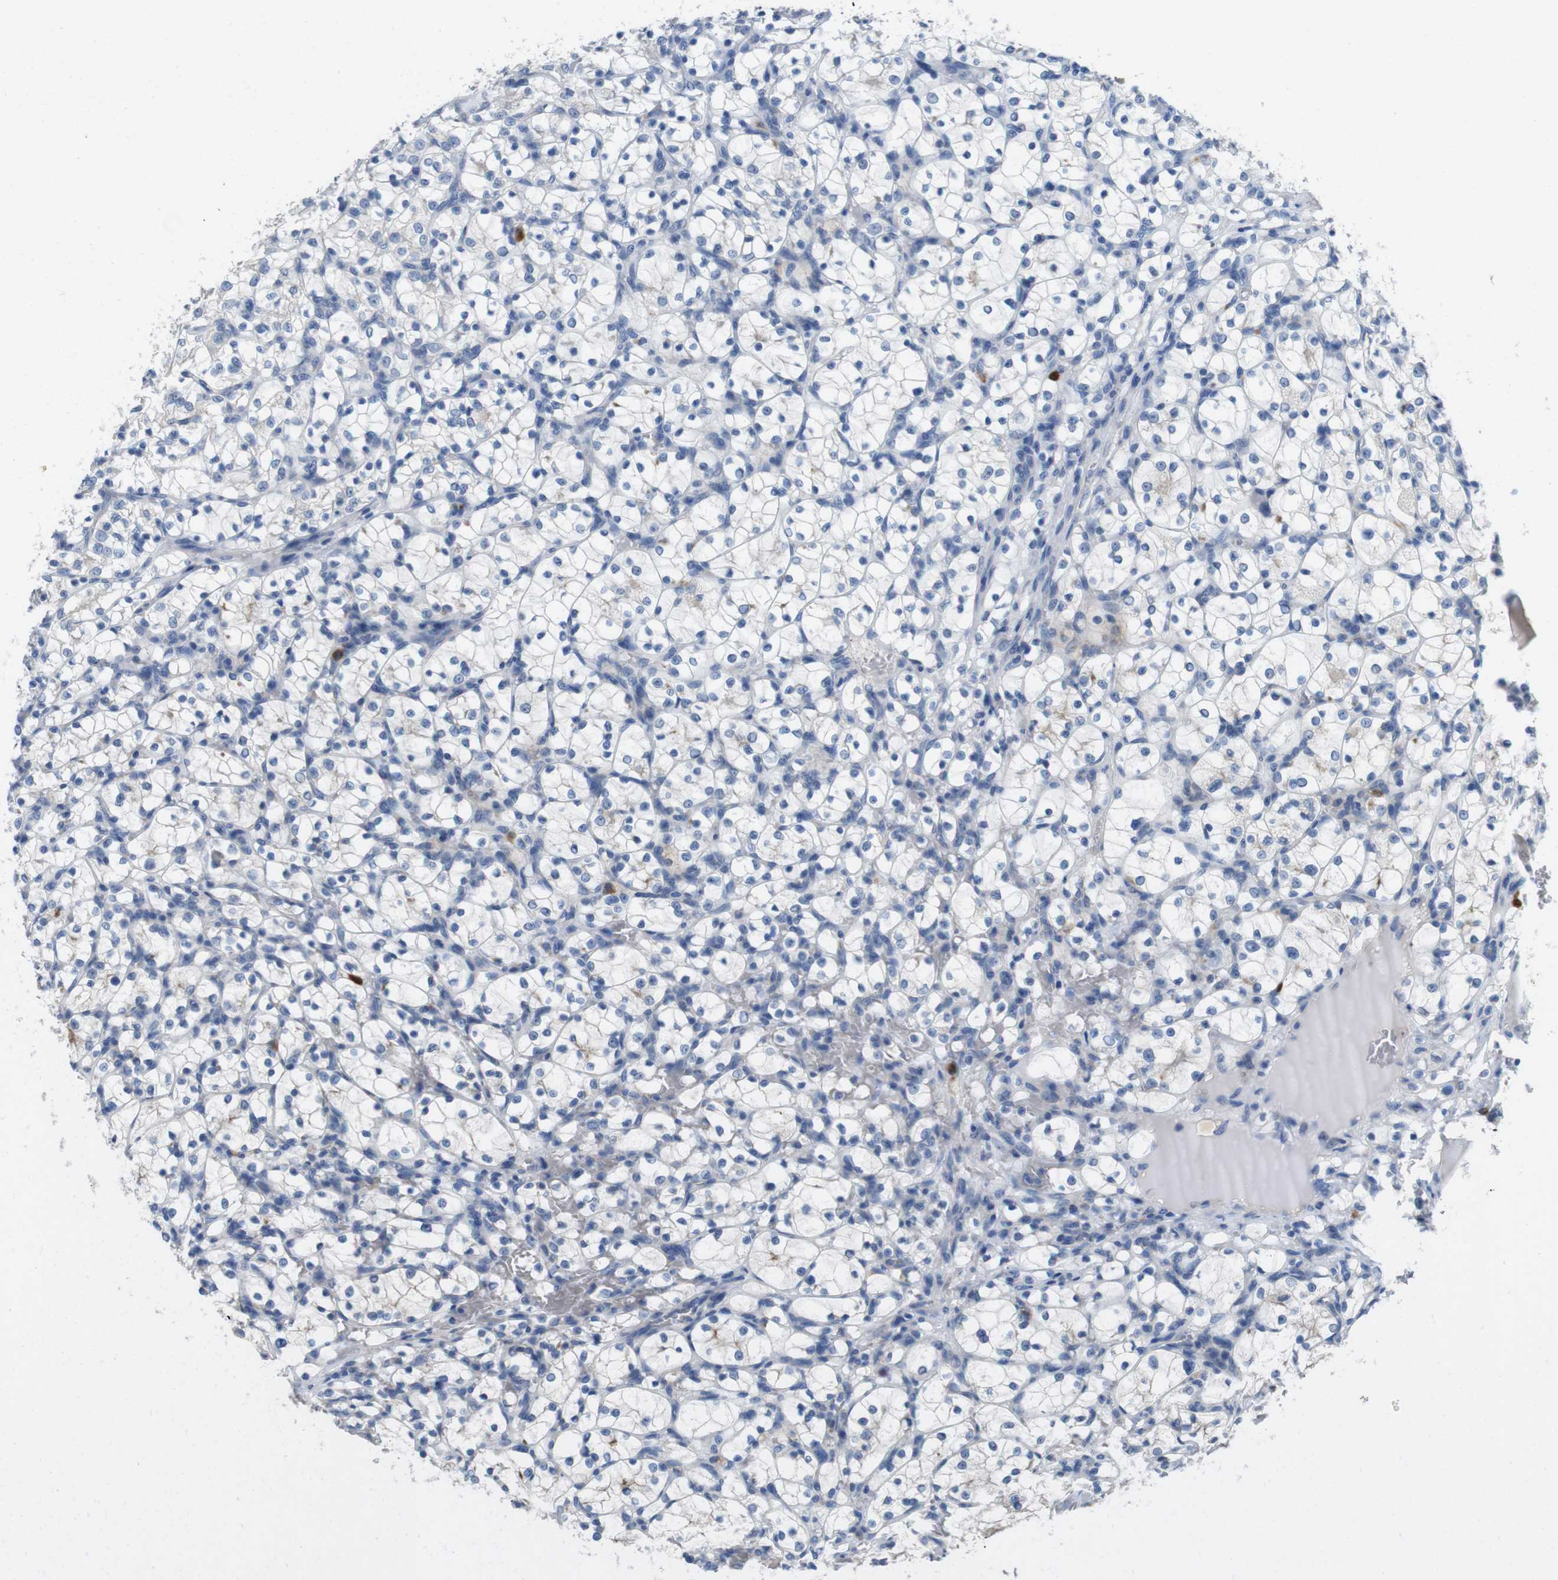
{"staining": {"intensity": "negative", "quantity": "none", "location": "none"}, "tissue": "renal cancer", "cell_type": "Tumor cells", "image_type": "cancer", "snomed": [{"axis": "morphology", "description": "Adenocarcinoma, NOS"}, {"axis": "topography", "description": "Kidney"}], "caption": "DAB immunohistochemical staining of human adenocarcinoma (renal) demonstrates no significant expression in tumor cells.", "gene": "SLC2A8", "patient": {"sex": "female", "age": 69}}